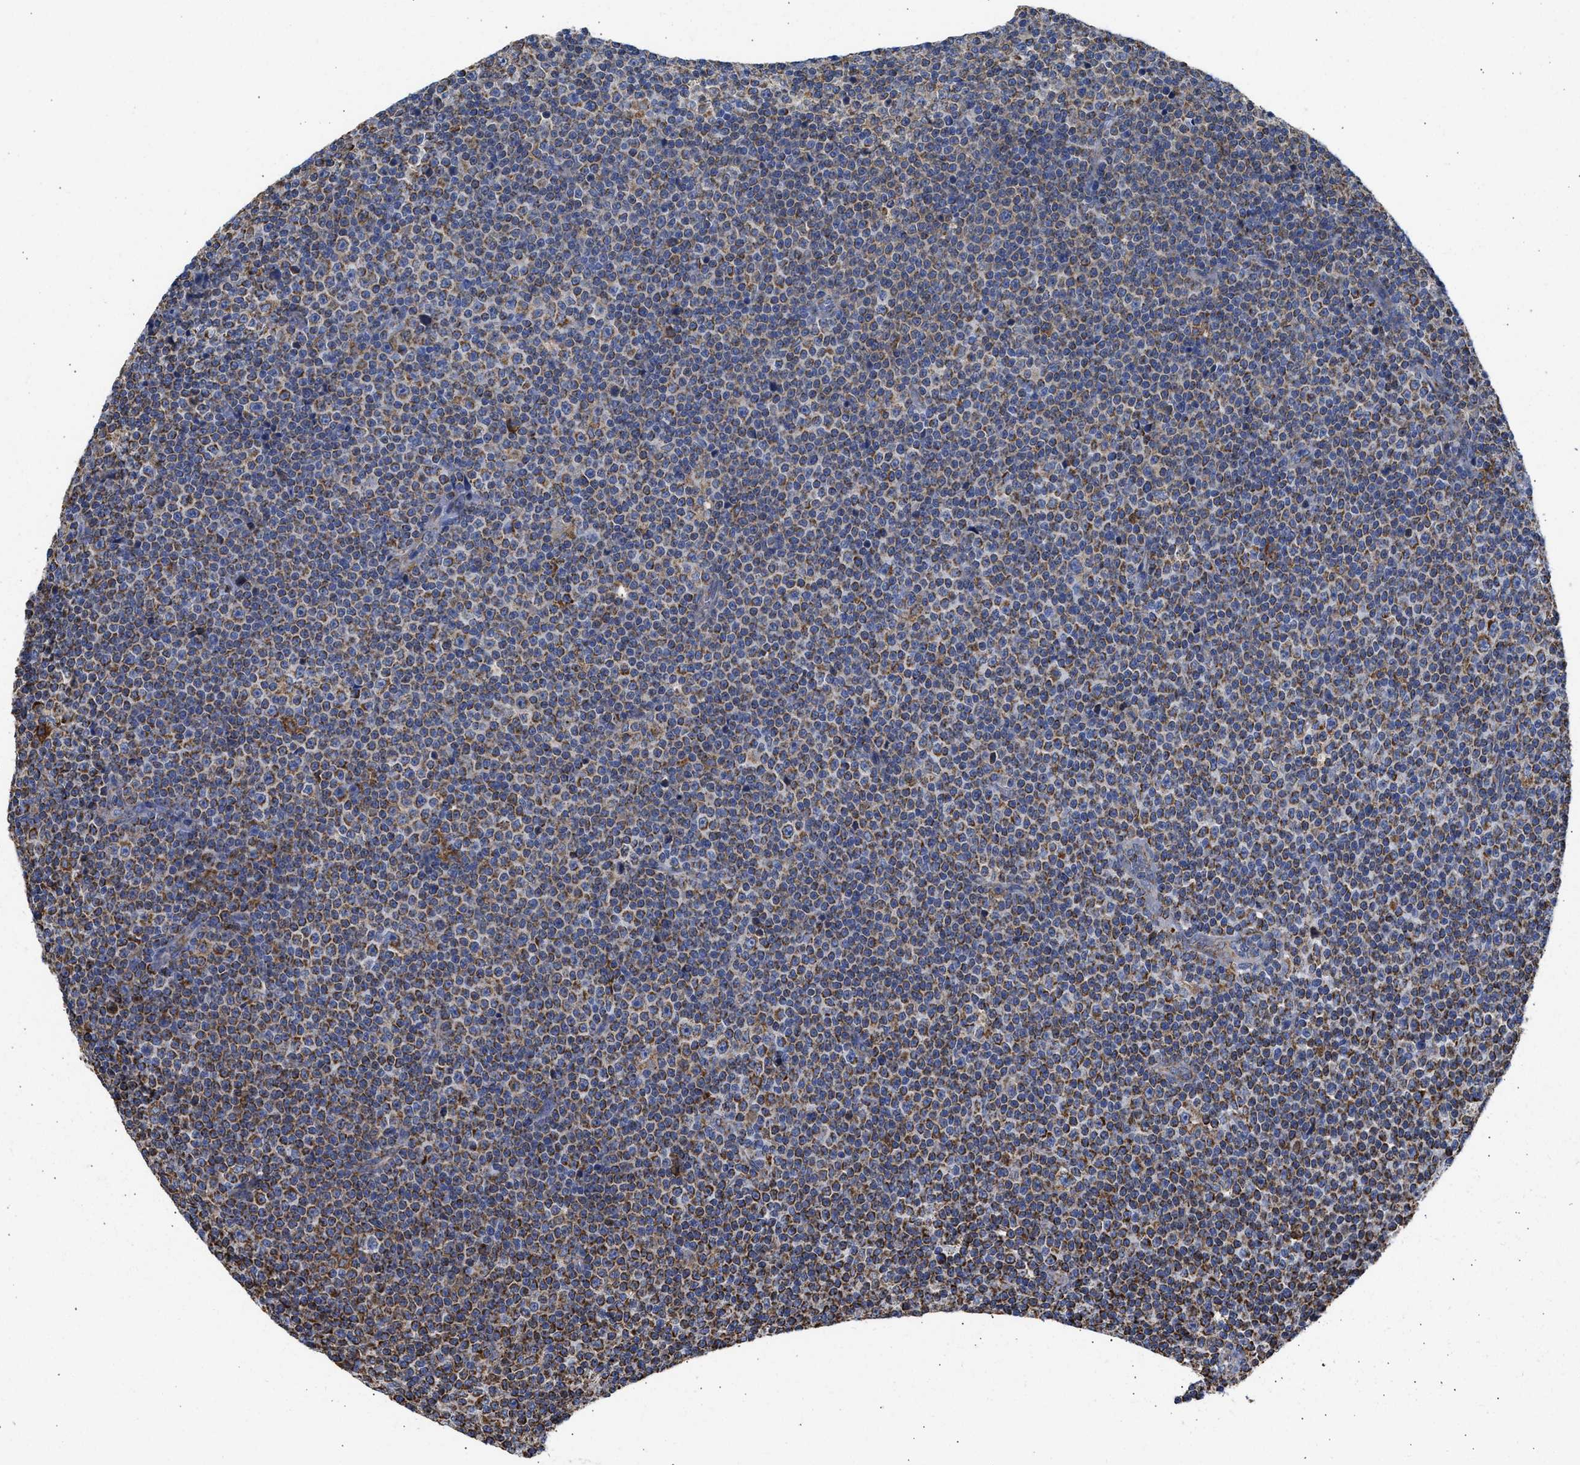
{"staining": {"intensity": "moderate", "quantity": ">75%", "location": "cytoplasmic/membranous"}, "tissue": "lymphoma", "cell_type": "Tumor cells", "image_type": "cancer", "snomed": [{"axis": "morphology", "description": "Malignant lymphoma, non-Hodgkin's type, Low grade"}, {"axis": "topography", "description": "Lymph node"}], "caption": "A brown stain labels moderate cytoplasmic/membranous staining of a protein in malignant lymphoma, non-Hodgkin's type (low-grade) tumor cells.", "gene": "CYCS", "patient": {"sex": "female", "age": 67}}